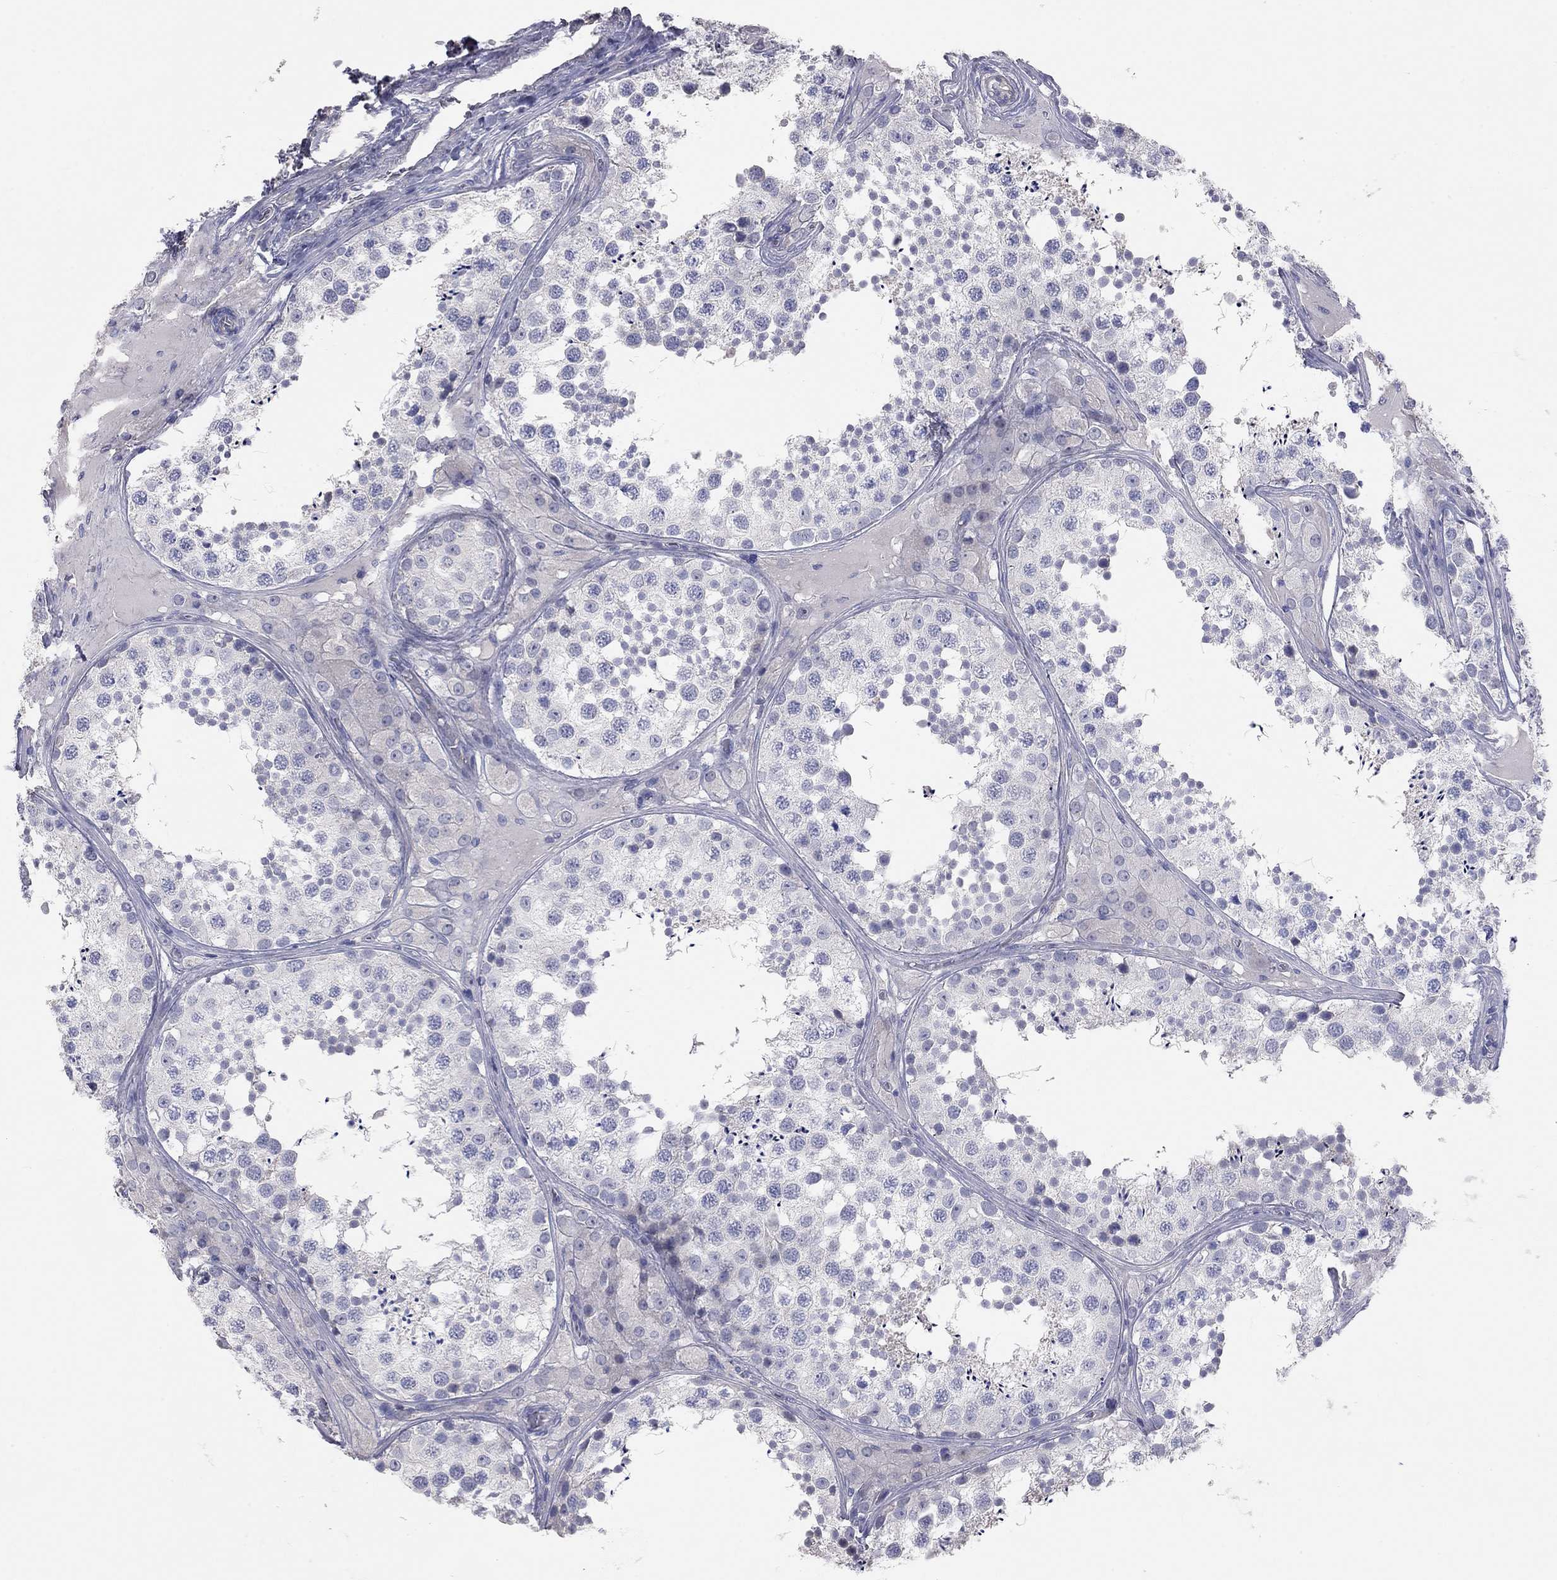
{"staining": {"intensity": "negative", "quantity": "none", "location": "none"}, "tissue": "testis", "cell_type": "Cells in seminiferous ducts", "image_type": "normal", "snomed": [{"axis": "morphology", "description": "Normal tissue, NOS"}, {"axis": "topography", "description": "Testis"}], "caption": "DAB (3,3'-diaminobenzidine) immunohistochemical staining of unremarkable human testis shows no significant staining in cells in seminiferous ducts.", "gene": "KCNB1", "patient": {"sex": "male", "age": 34}}